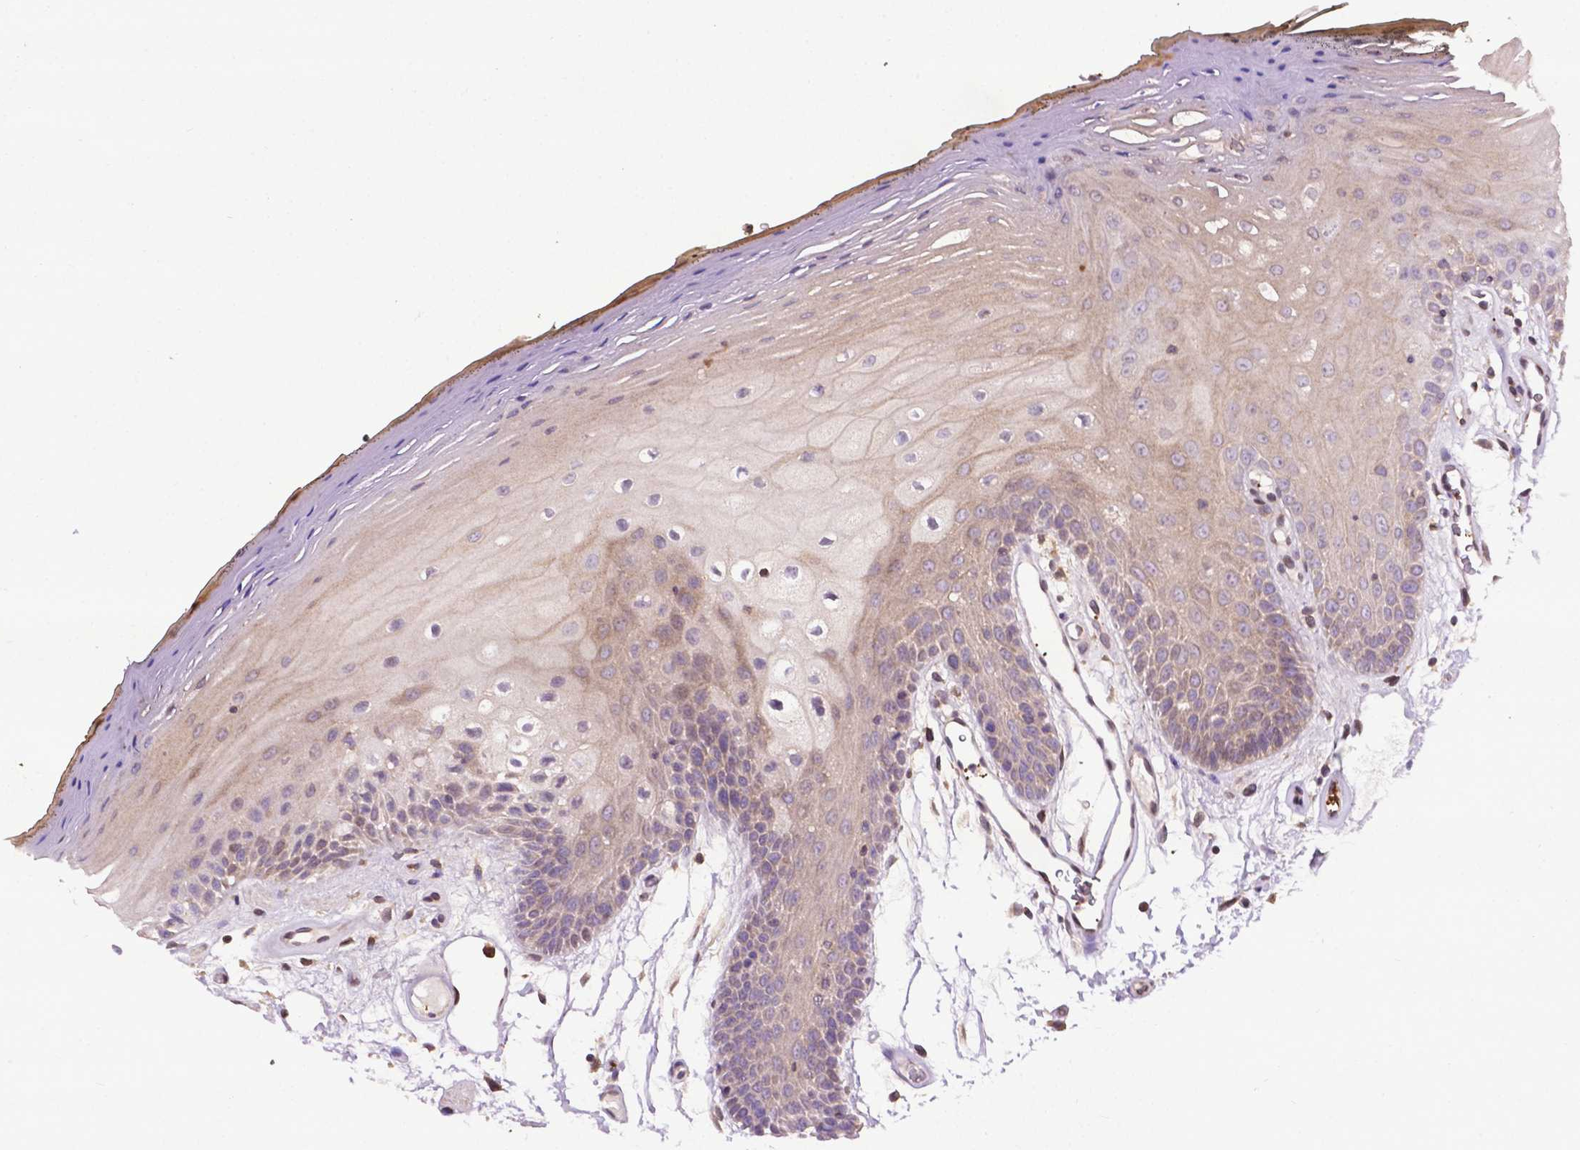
{"staining": {"intensity": "weak", "quantity": "25%-75%", "location": "cytoplasmic/membranous"}, "tissue": "oral mucosa", "cell_type": "Squamous epithelial cells", "image_type": "normal", "snomed": [{"axis": "morphology", "description": "Normal tissue, NOS"}, {"axis": "morphology", "description": "Squamous cell carcinoma, NOS"}, {"axis": "topography", "description": "Oral tissue"}, {"axis": "topography", "description": "Head-Neck"}], "caption": "Squamous epithelial cells reveal low levels of weak cytoplasmic/membranous positivity in about 25%-75% of cells in unremarkable human oral mucosa.", "gene": "SPNS2", "patient": {"sex": "male", "age": 52}}